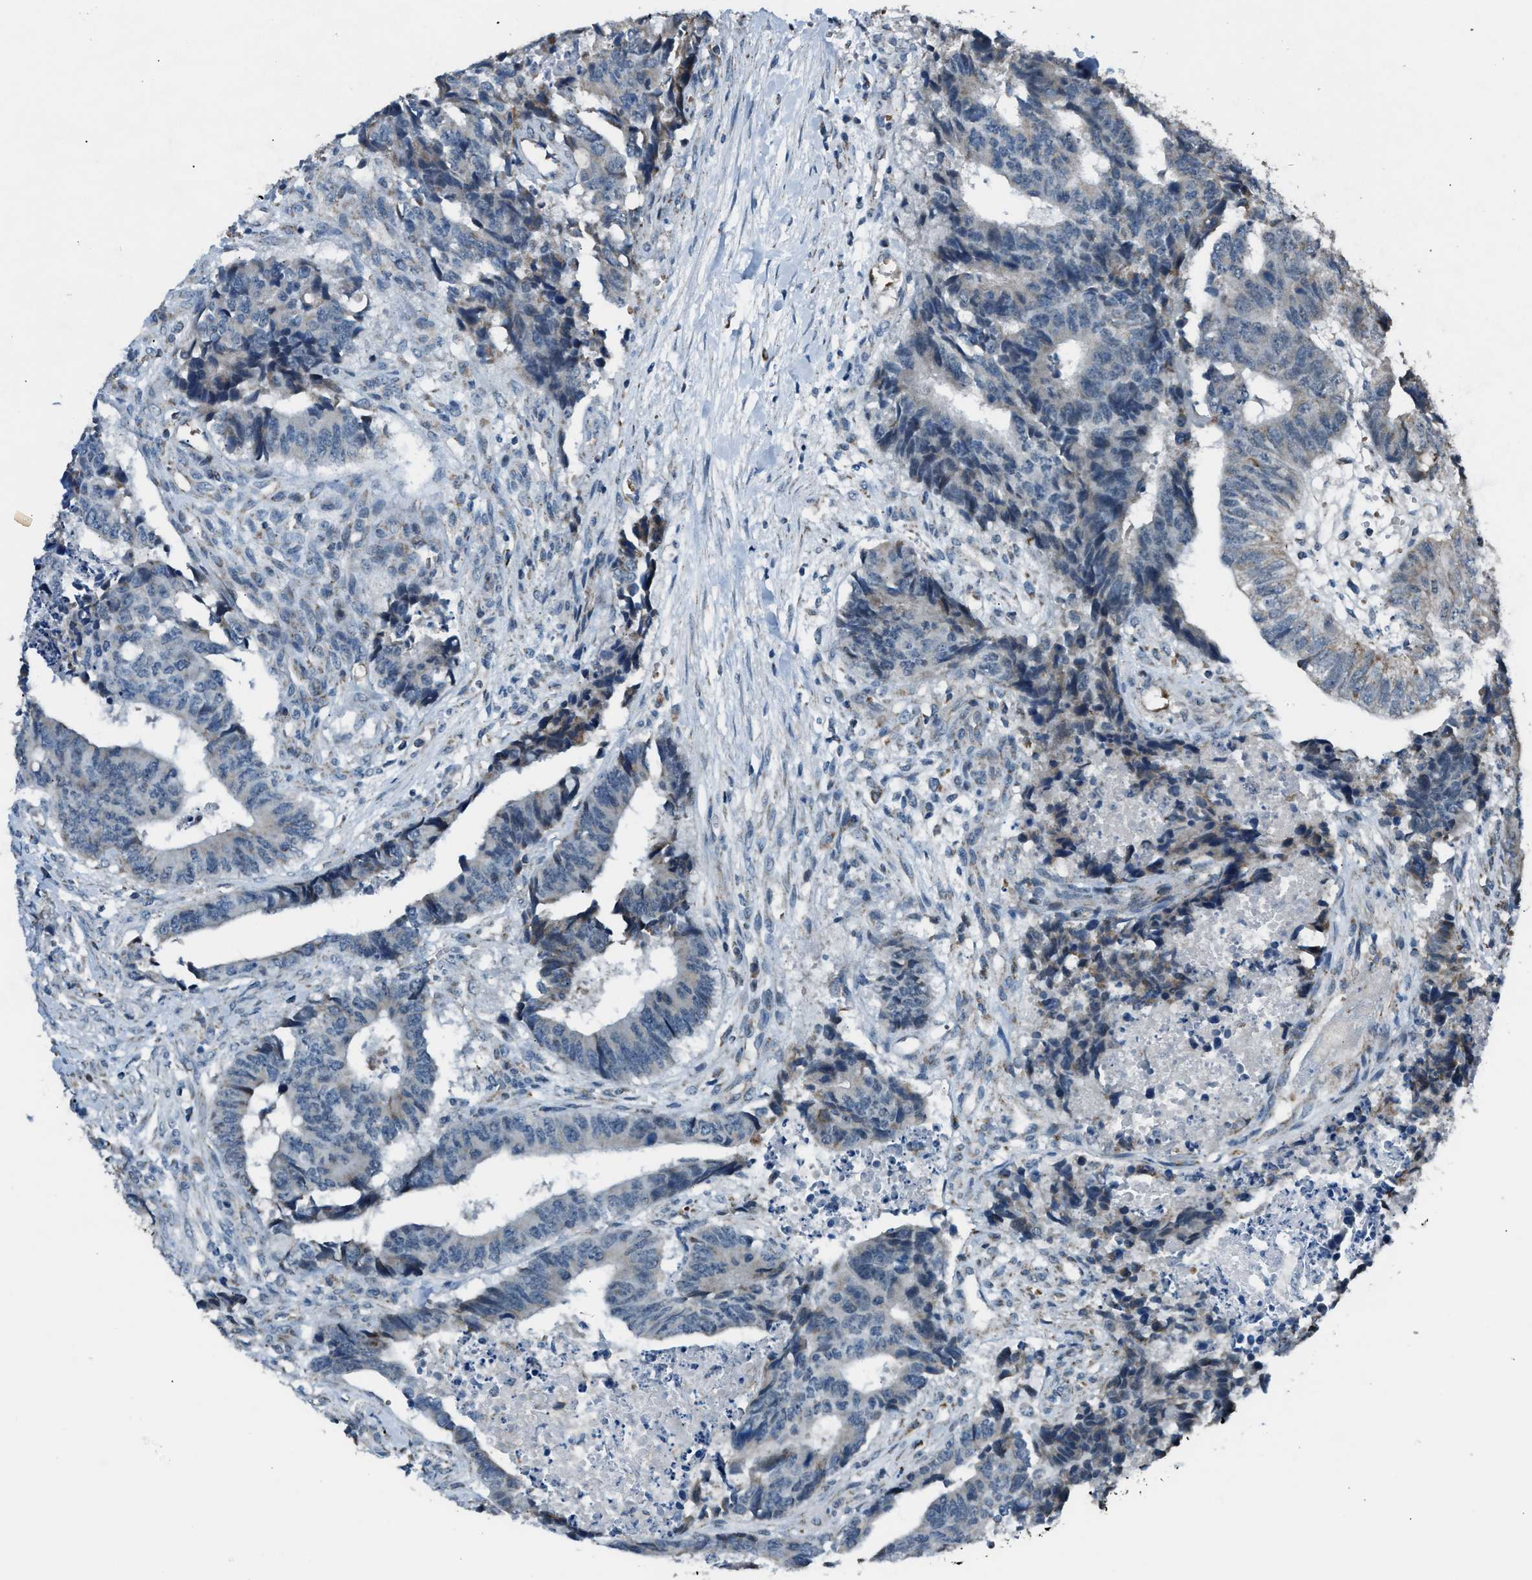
{"staining": {"intensity": "negative", "quantity": "none", "location": "none"}, "tissue": "colorectal cancer", "cell_type": "Tumor cells", "image_type": "cancer", "snomed": [{"axis": "morphology", "description": "Adenocarcinoma, NOS"}, {"axis": "topography", "description": "Rectum"}], "caption": "High power microscopy photomicrograph of an immunohistochemistry (IHC) histopathology image of colorectal cancer (adenocarcinoma), revealing no significant expression in tumor cells. (Immunohistochemistry (ihc), brightfield microscopy, high magnification).", "gene": "CHN2", "patient": {"sex": "male", "age": 84}}